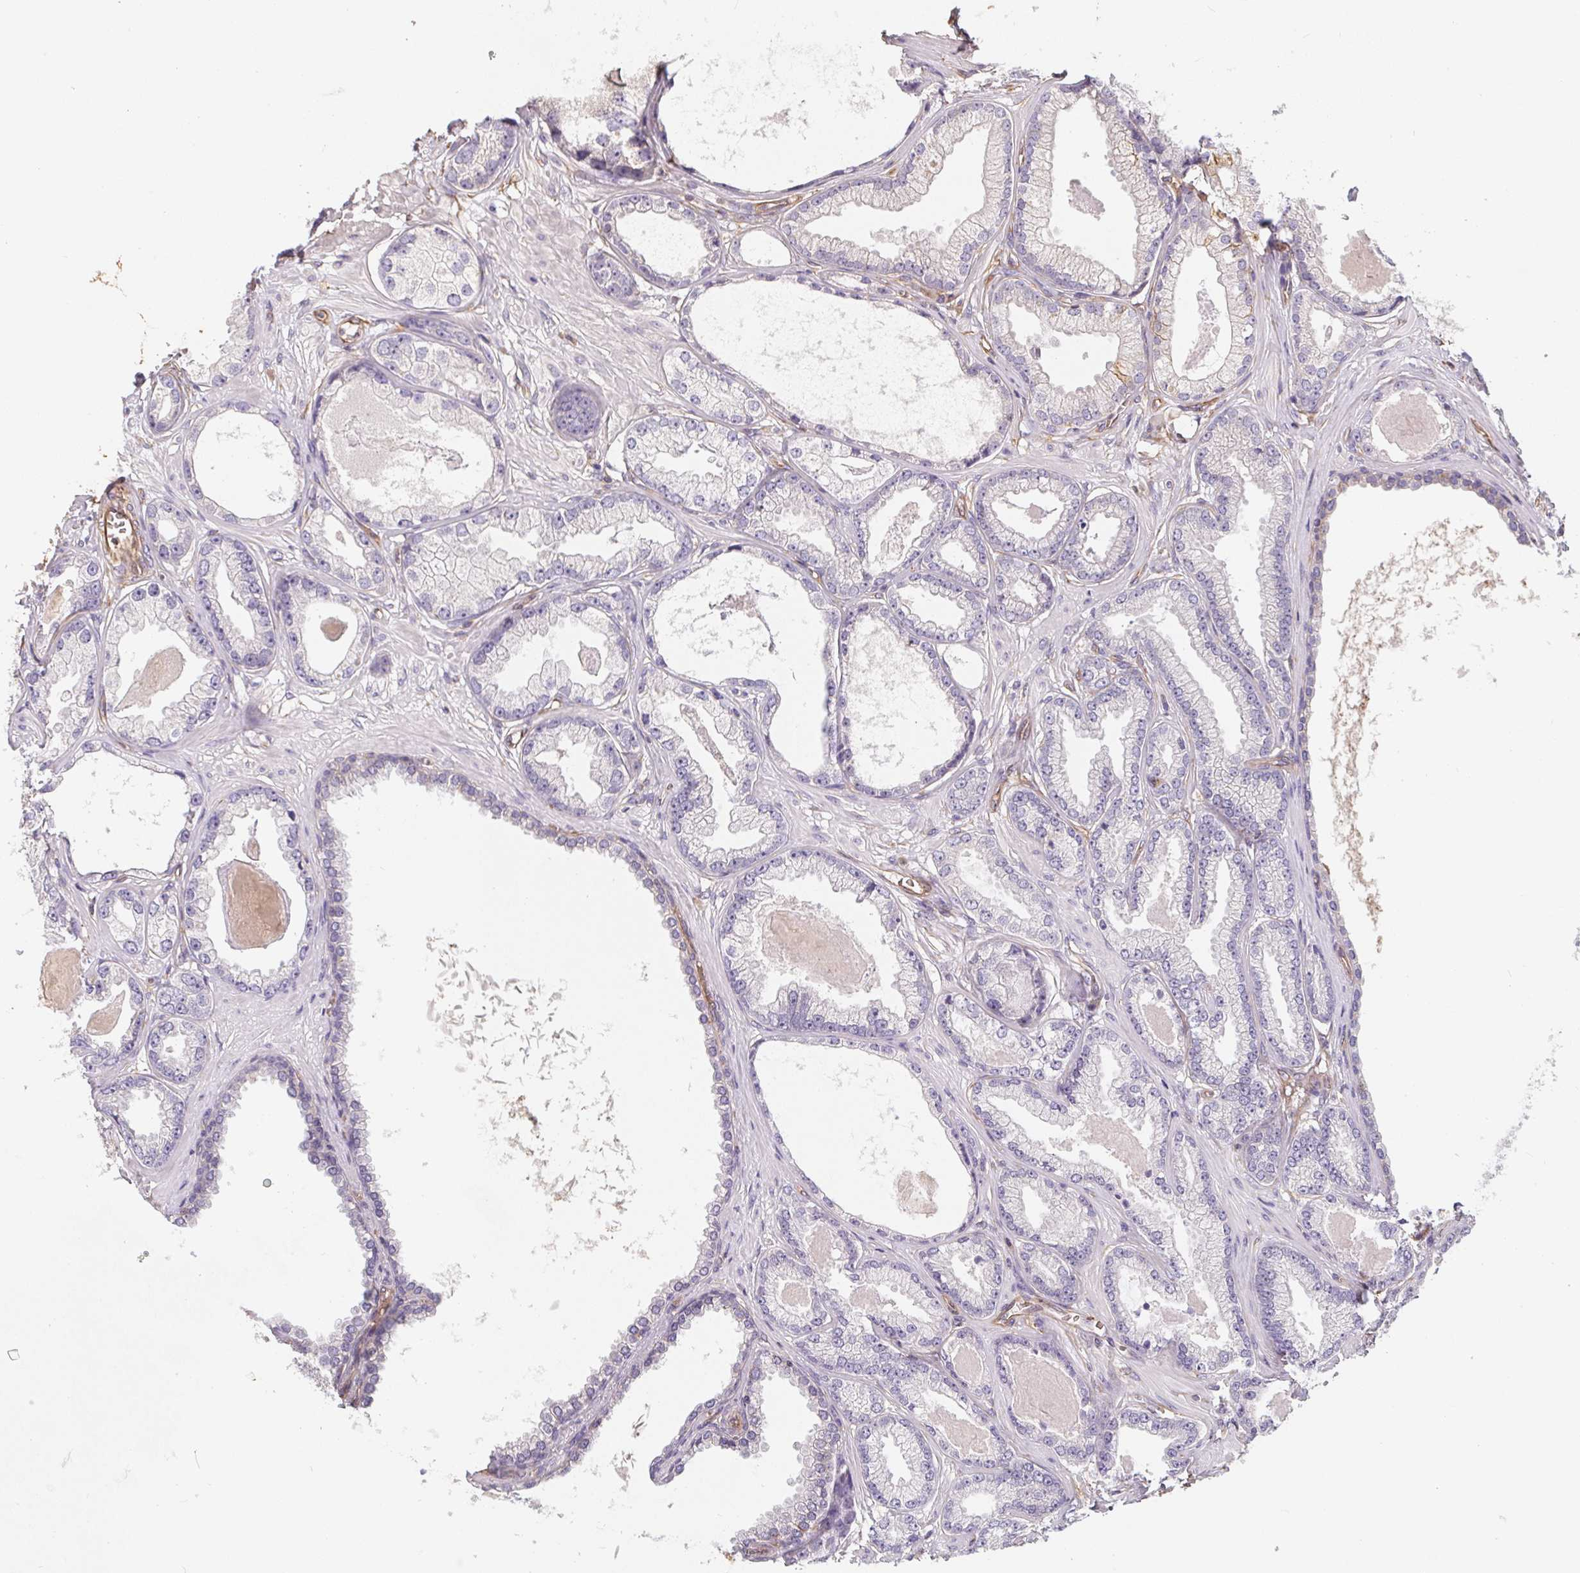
{"staining": {"intensity": "negative", "quantity": "none", "location": "none"}, "tissue": "prostate cancer", "cell_type": "Tumor cells", "image_type": "cancer", "snomed": [{"axis": "morphology", "description": "Adenocarcinoma, Low grade"}, {"axis": "topography", "description": "Prostate"}], "caption": "The histopathology image demonstrates no significant positivity in tumor cells of prostate cancer (adenocarcinoma (low-grade)). (DAB (3,3'-diaminobenzidine) immunohistochemistry with hematoxylin counter stain).", "gene": "TBKBP1", "patient": {"sex": "male", "age": 64}}